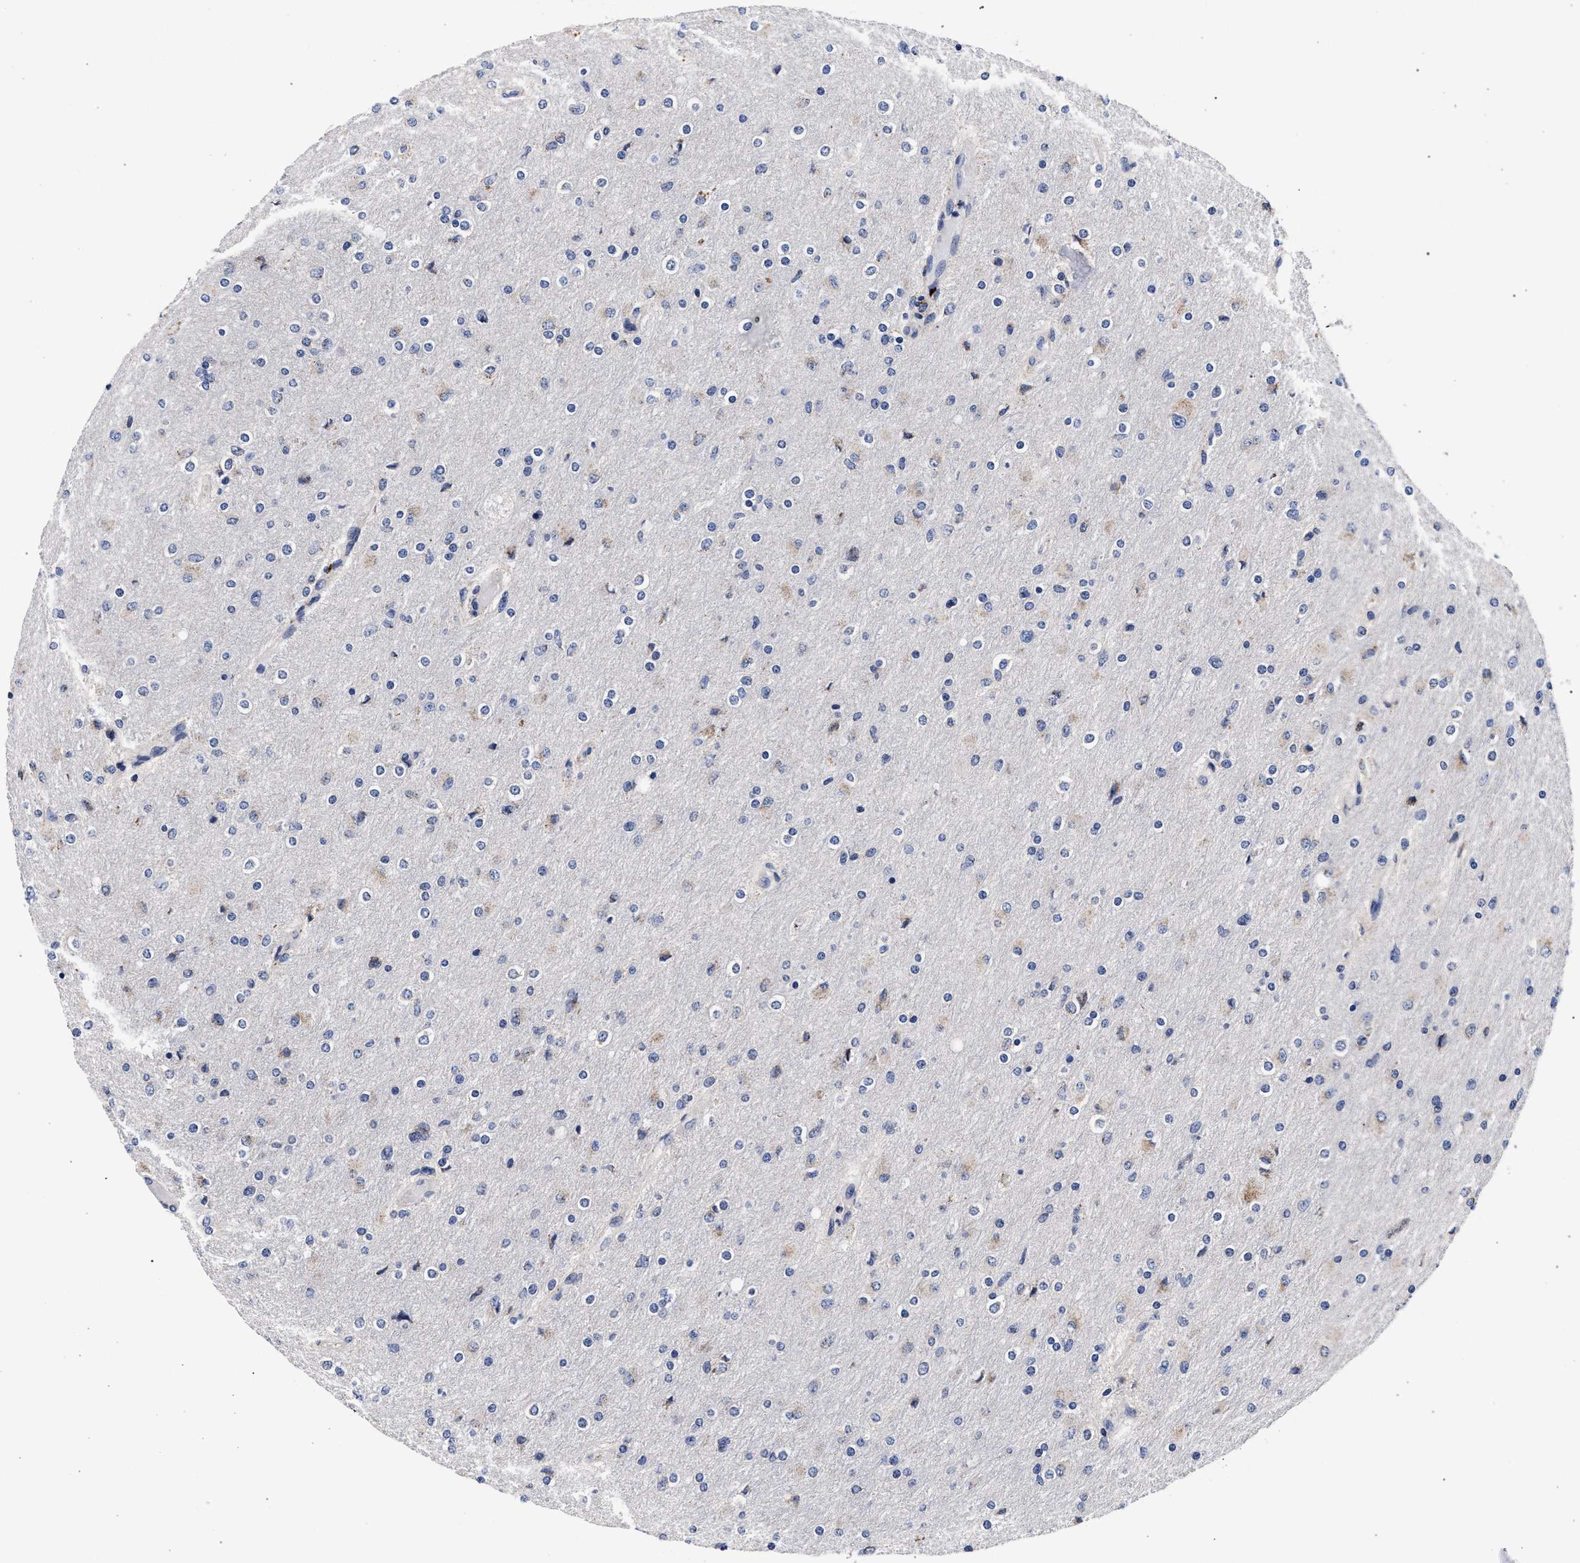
{"staining": {"intensity": "weak", "quantity": "<25%", "location": "cytoplasmic/membranous"}, "tissue": "glioma", "cell_type": "Tumor cells", "image_type": "cancer", "snomed": [{"axis": "morphology", "description": "Glioma, malignant, High grade"}, {"axis": "topography", "description": "Cerebral cortex"}], "caption": "This is an IHC image of human glioma. There is no staining in tumor cells.", "gene": "ACOX1", "patient": {"sex": "female", "age": 36}}